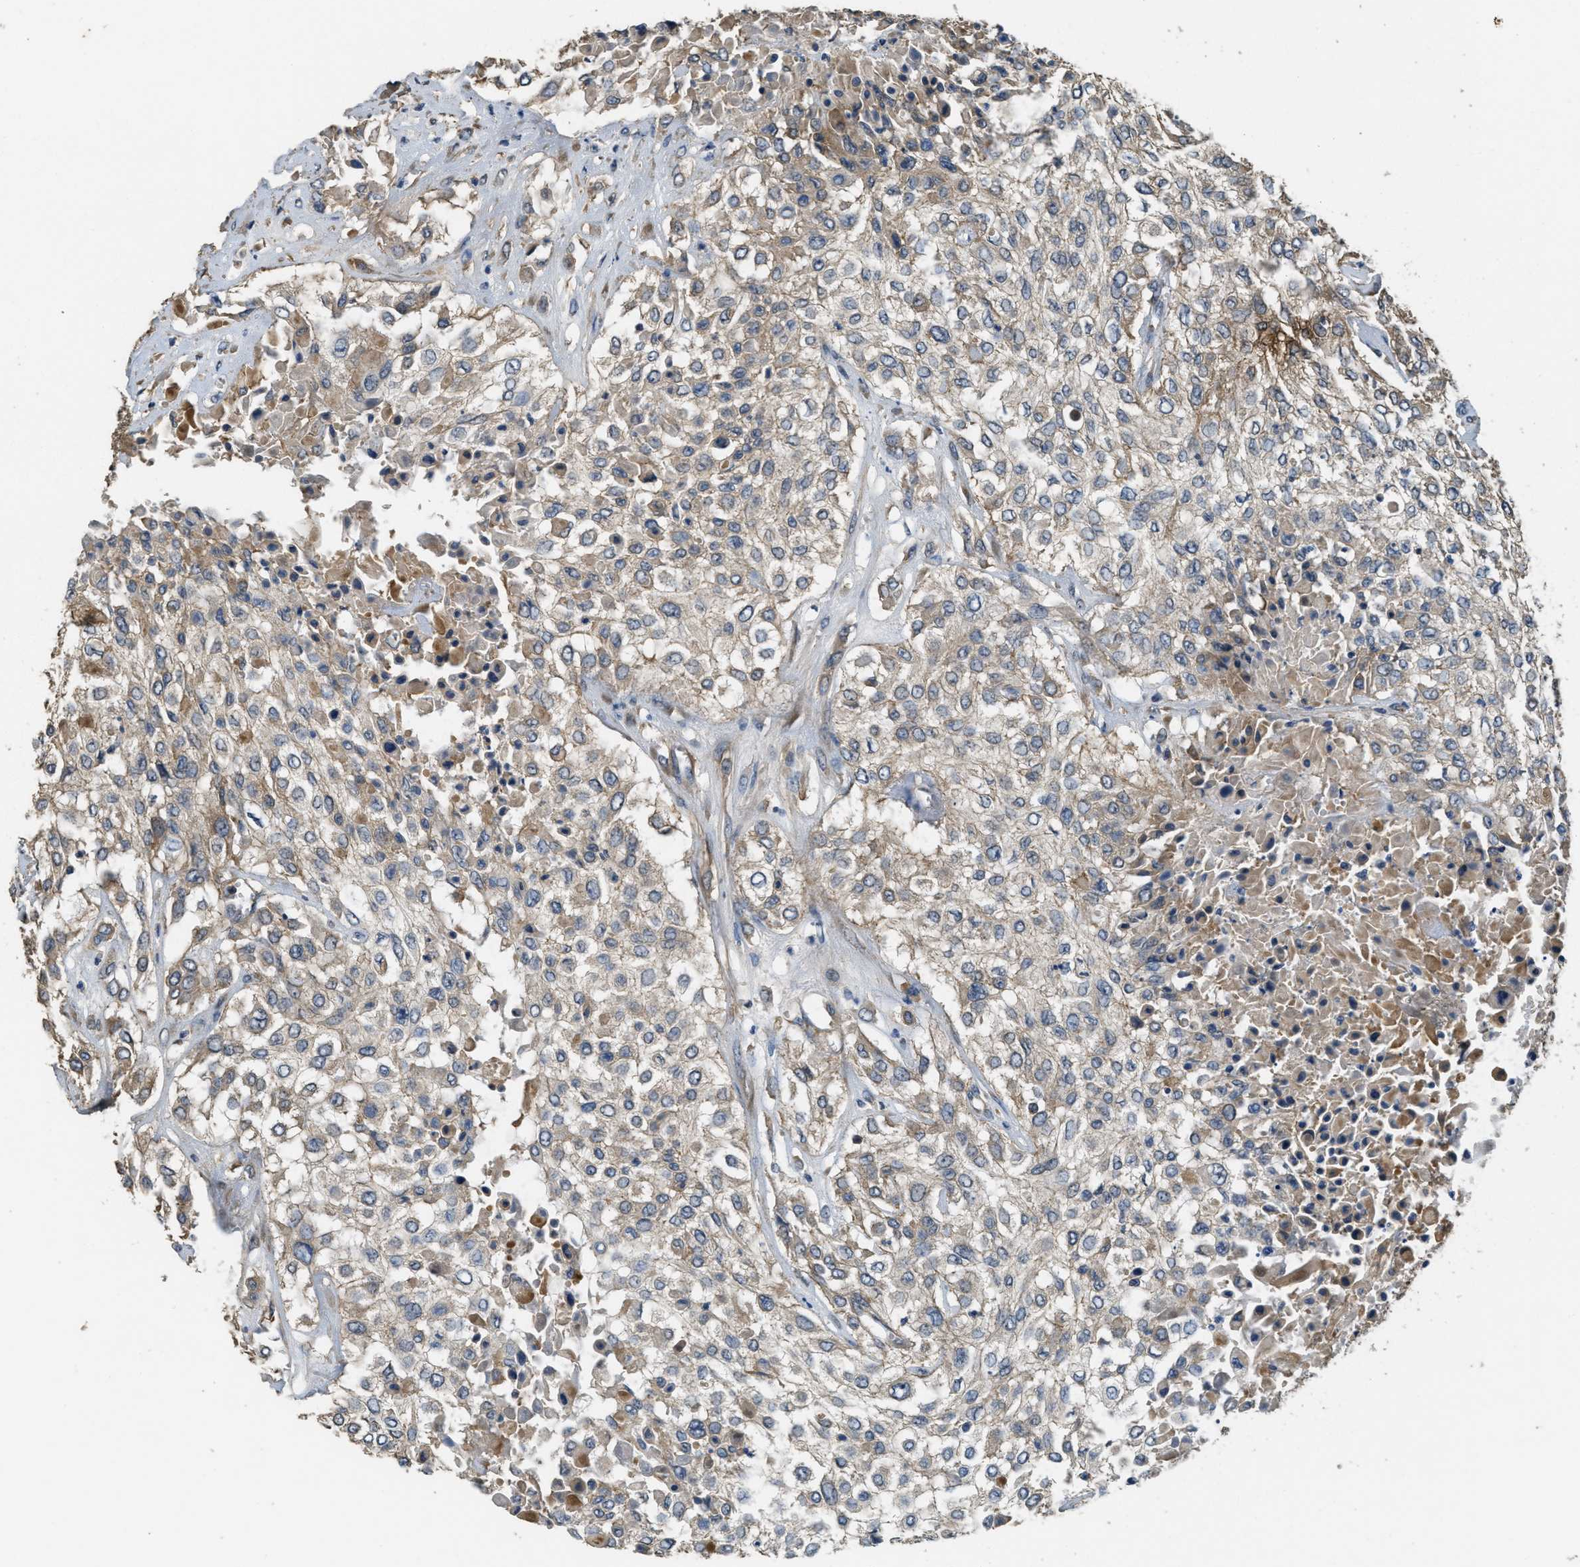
{"staining": {"intensity": "weak", "quantity": ">75%", "location": "cytoplasmic/membranous"}, "tissue": "urothelial cancer", "cell_type": "Tumor cells", "image_type": "cancer", "snomed": [{"axis": "morphology", "description": "Urothelial carcinoma, High grade"}, {"axis": "topography", "description": "Urinary bladder"}], "caption": "Human urothelial carcinoma (high-grade) stained for a protein (brown) shows weak cytoplasmic/membranous positive expression in approximately >75% of tumor cells.", "gene": "THBS2", "patient": {"sex": "male", "age": 57}}